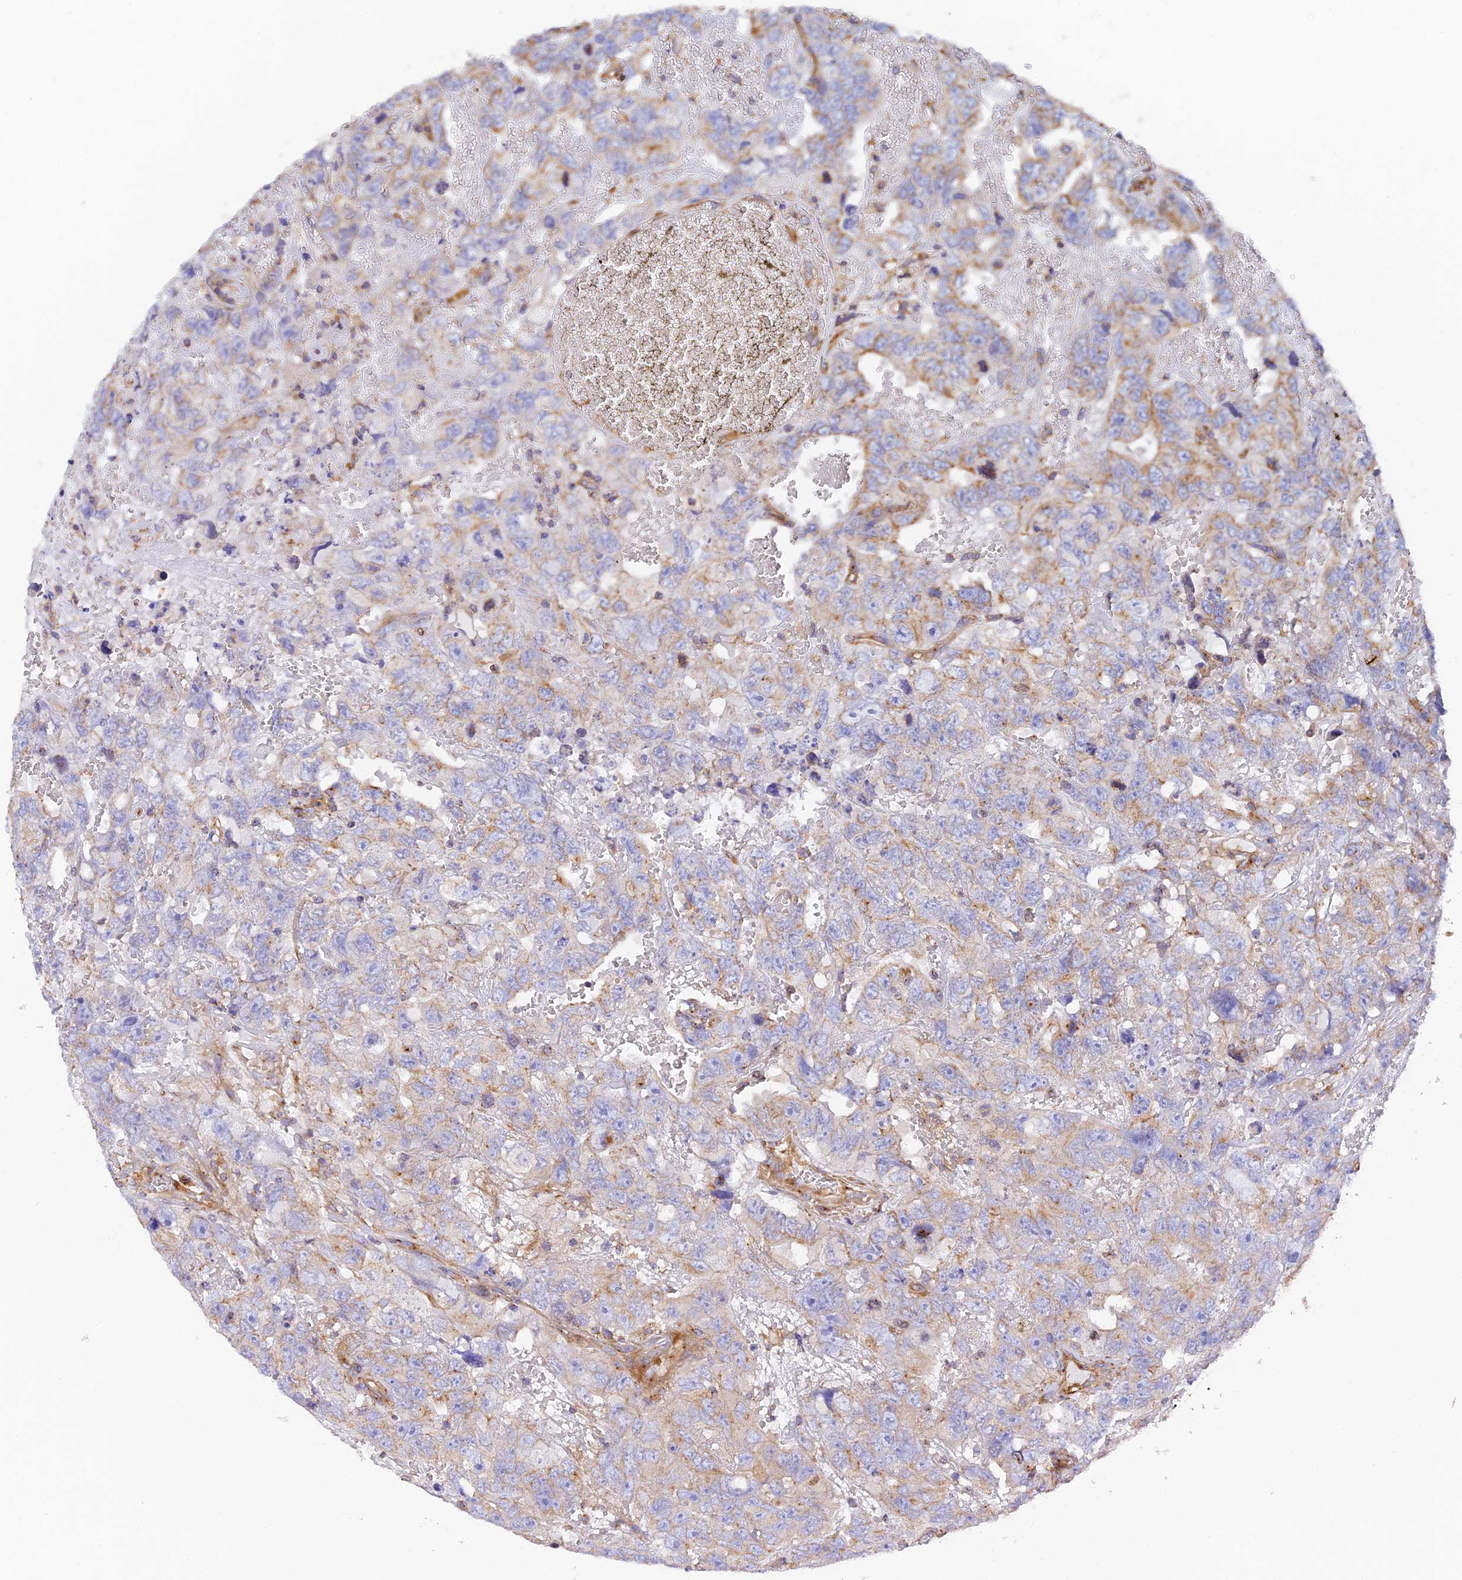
{"staining": {"intensity": "moderate", "quantity": "<25%", "location": "cytoplasmic/membranous"}, "tissue": "testis cancer", "cell_type": "Tumor cells", "image_type": "cancer", "snomed": [{"axis": "morphology", "description": "Carcinoma, Embryonal, NOS"}, {"axis": "topography", "description": "Testis"}], "caption": "This histopathology image exhibits IHC staining of human testis cancer (embryonal carcinoma), with low moderate cytoplasmic/membranous positivity in about <25% of tumor cells.", "gene": "DCTN2", "patient": {"sex": "male", "age": 45}}